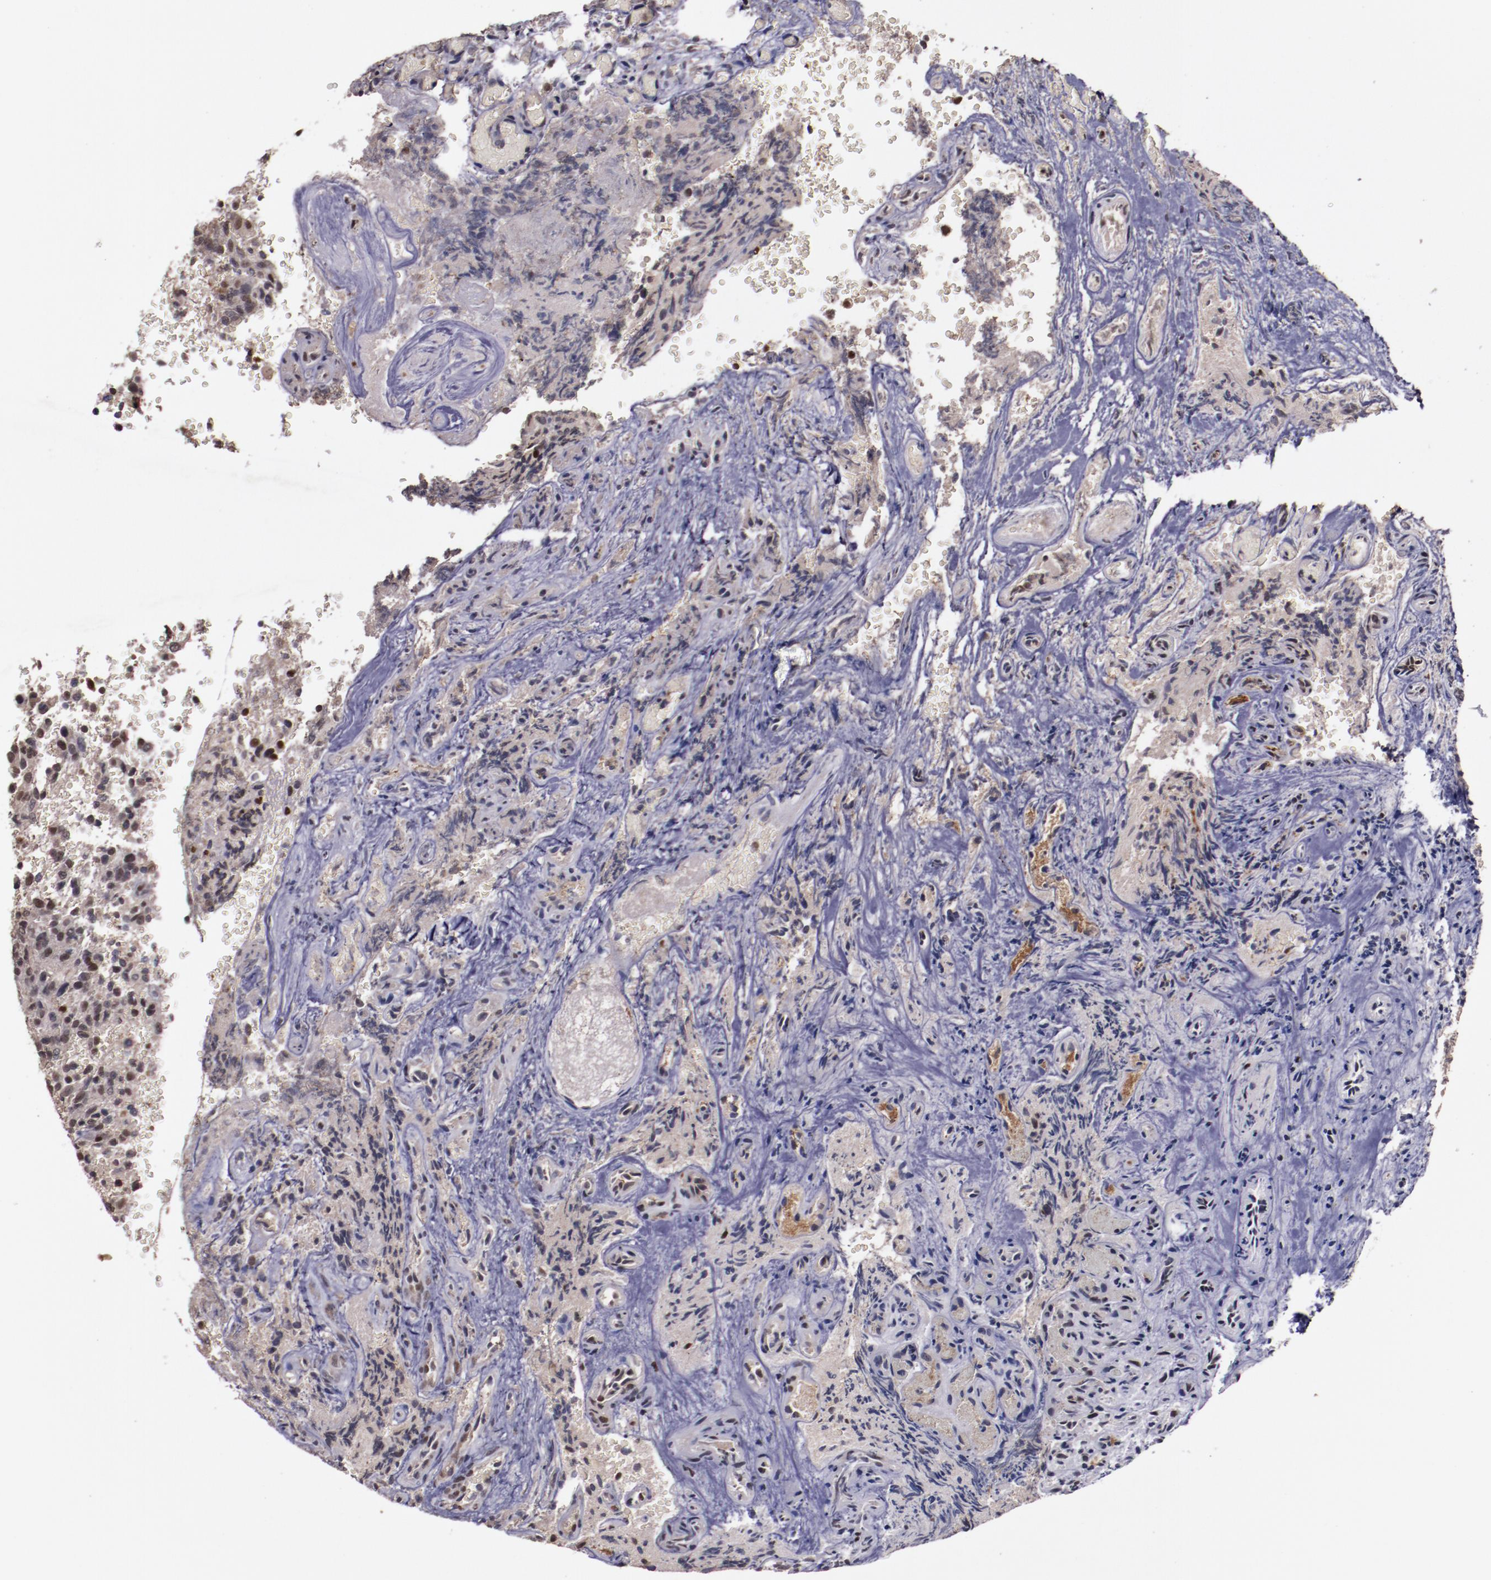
{"staining": {"intensity": "moderate", "quantity": "<25%", "location": "nuclear"}, "tissue": "glioma", "cell_type": "Tumor cells", "image_type": "cancer", "snomed": [{"axis": "morphology", "description": "Normal tissue, NOS"}, {"axis": "morphology", "description": "Glioma, malignant, High grade"}, {"axis": "topography", "description": "Cerebral cortex"}], "caption": "Malignant glioma (high-grade) stained for a protein demonstrates moderate nuclear positivity in tumor cells. Using DAB (3,3'-diaminobenzidine) (brown) and hematoxylin (blue) stains, captured at high magnification using brightfield microscopy.", "gene": "CHEK2", "patient": {"sex": "male", "age": 56}}